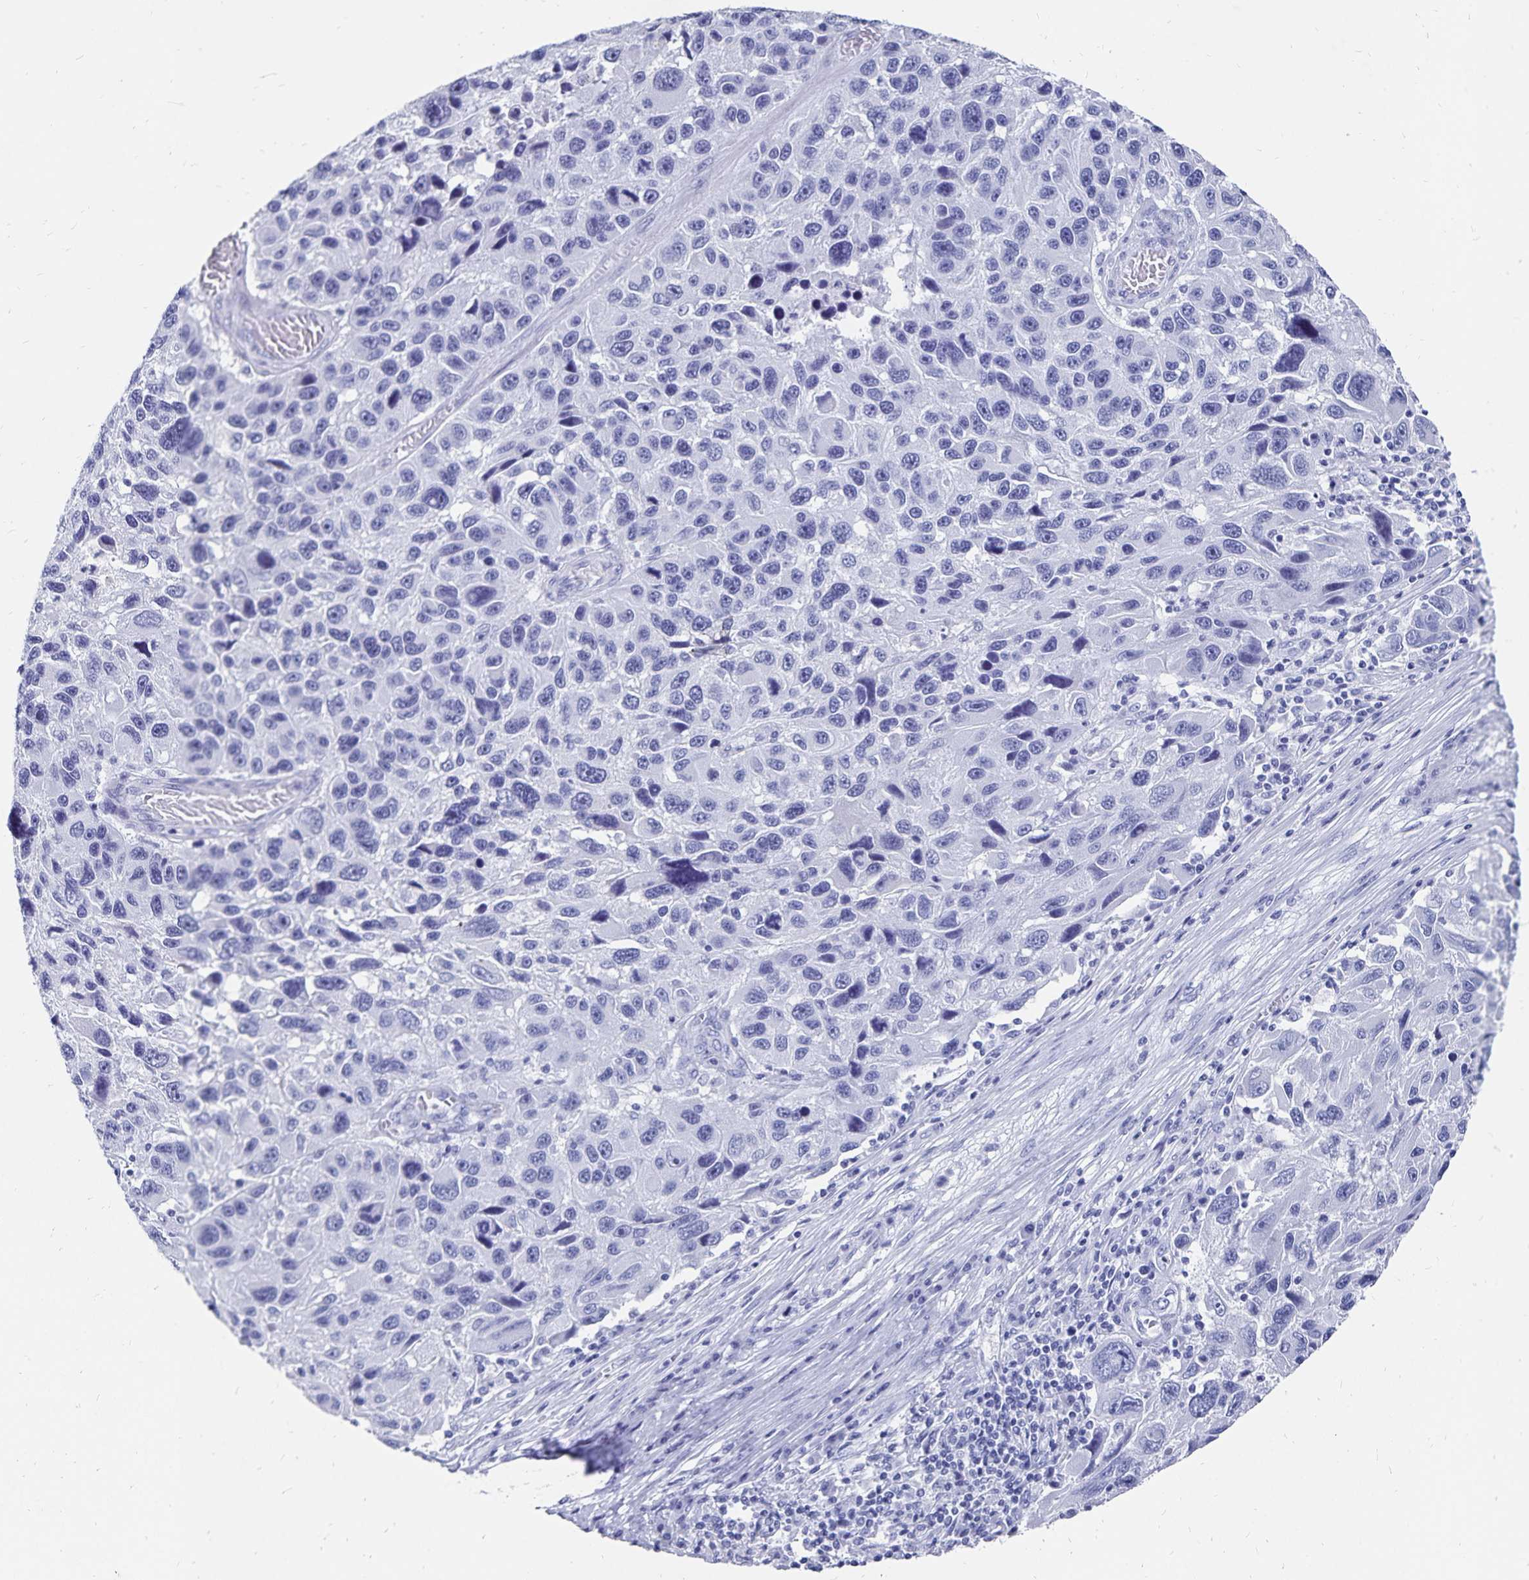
{"staining": {"intensity": "negative", "quantity": "none", "location": "none"}, "tissue": "melanoma", "cell_type": "Tumor cells", "image_type": "cancer", "snomed": [{"axis": "morphology", "description": "Malignant melanoma, NOS"}, {"axis": "topography", "description": "Skin"}], "caption": "A micrograph of human malignant melanoma is negative for staining in tumor cells.", "gene": "ADH1A", "patient": {"sex": "male", "age": 53}}